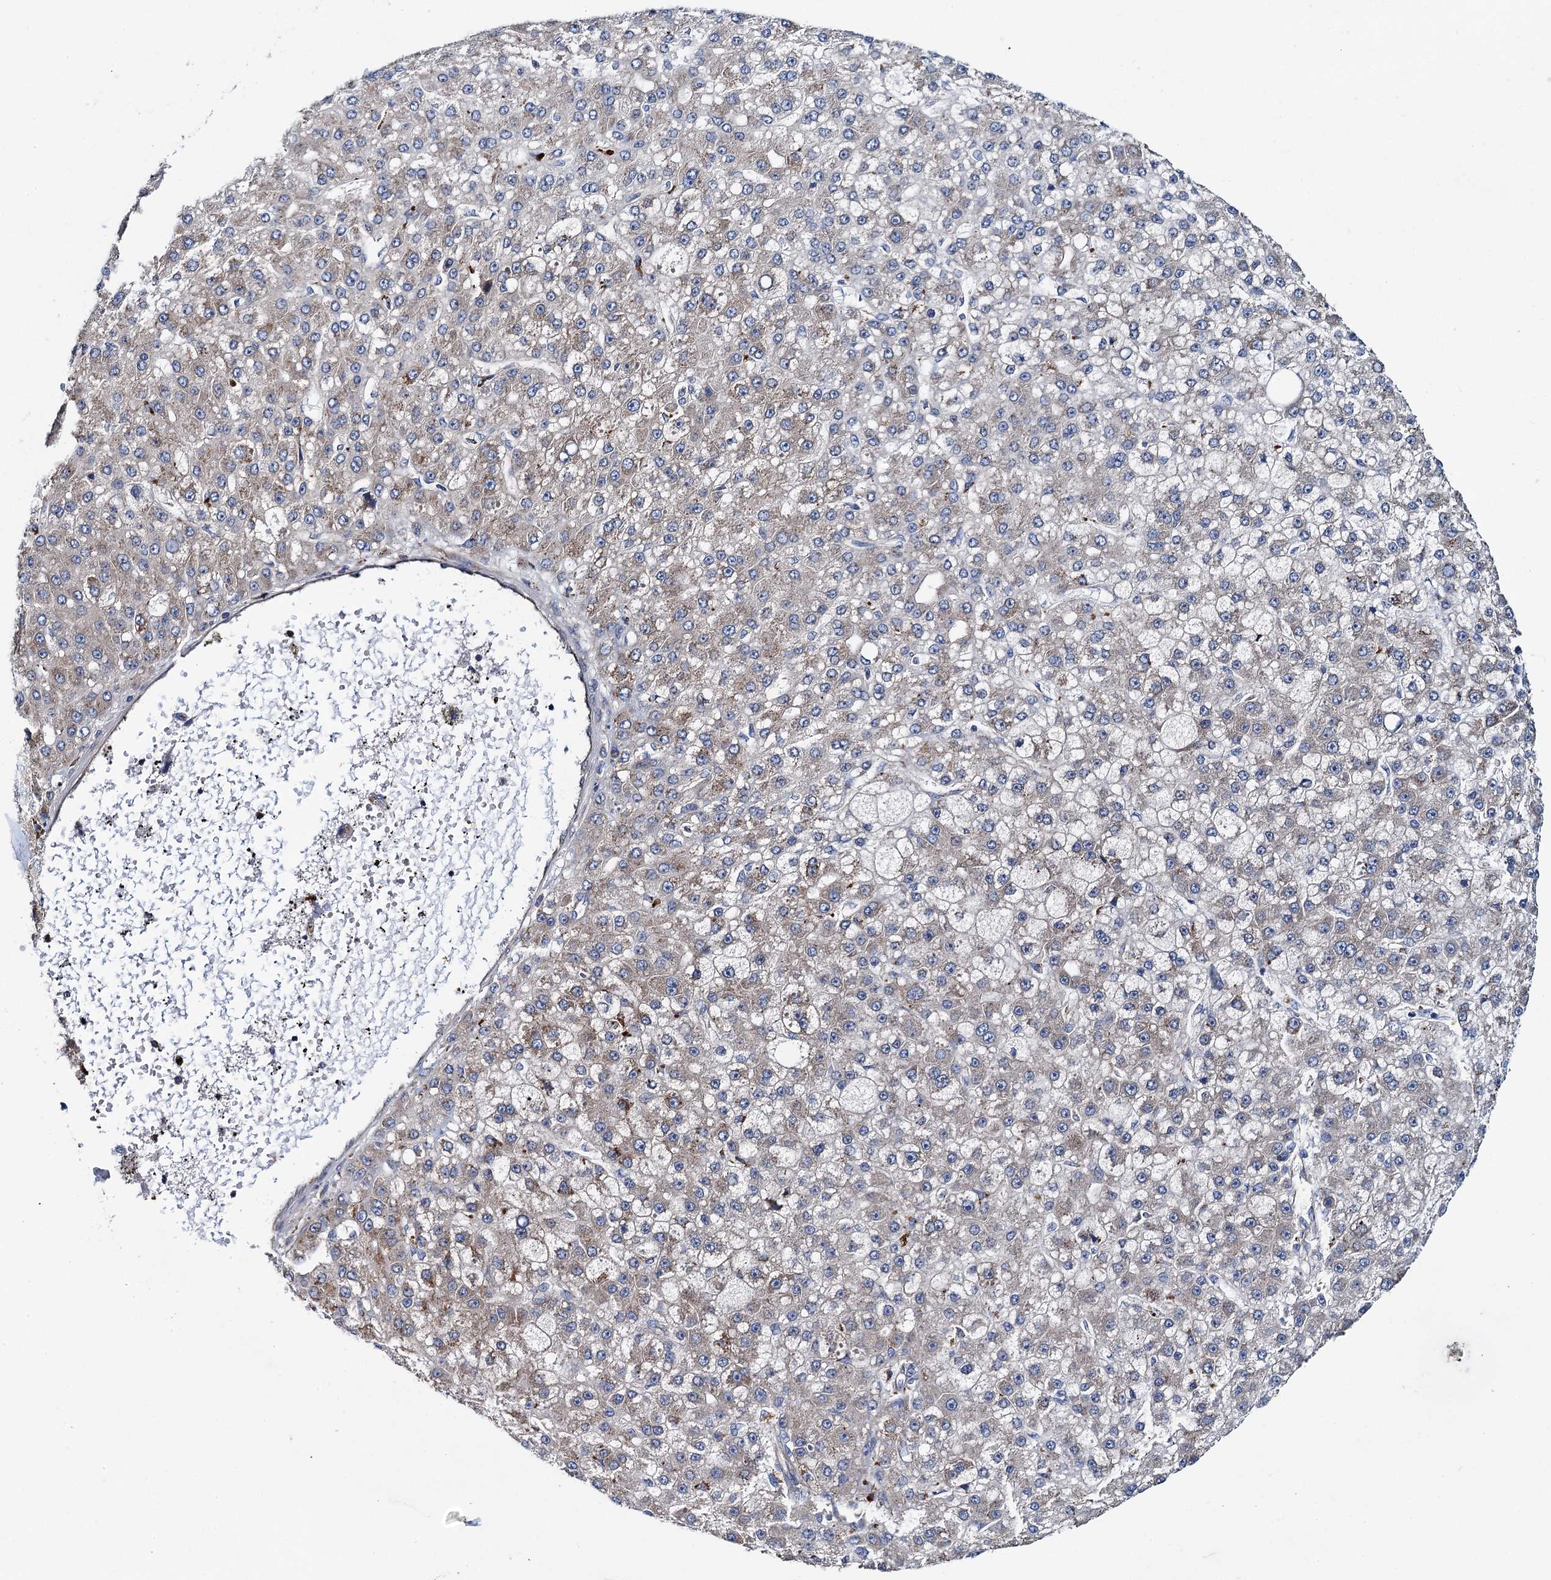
{"staining": {"intensity": "weak", "quantity": "25%-75%", "location": "cytoplasmic/membranous"}, "tissue": "liver cancer", "cell_type": "Tumor cells", "image_type": "cancer", "snomed": [{"axis": "morphology", "description": "Carcinoma, Hepatocellular, NOS"}, {"axis": "topography", "description": "Liver"}], "caption": "There is low levels of weak cytoplasmic/membranous positivity in tumor cells of liver cancer, as demonstrated by immunohistochemical staining (brown color).", "gene": "ADCY9", "patient": {"sex": "male", "age": 67}}